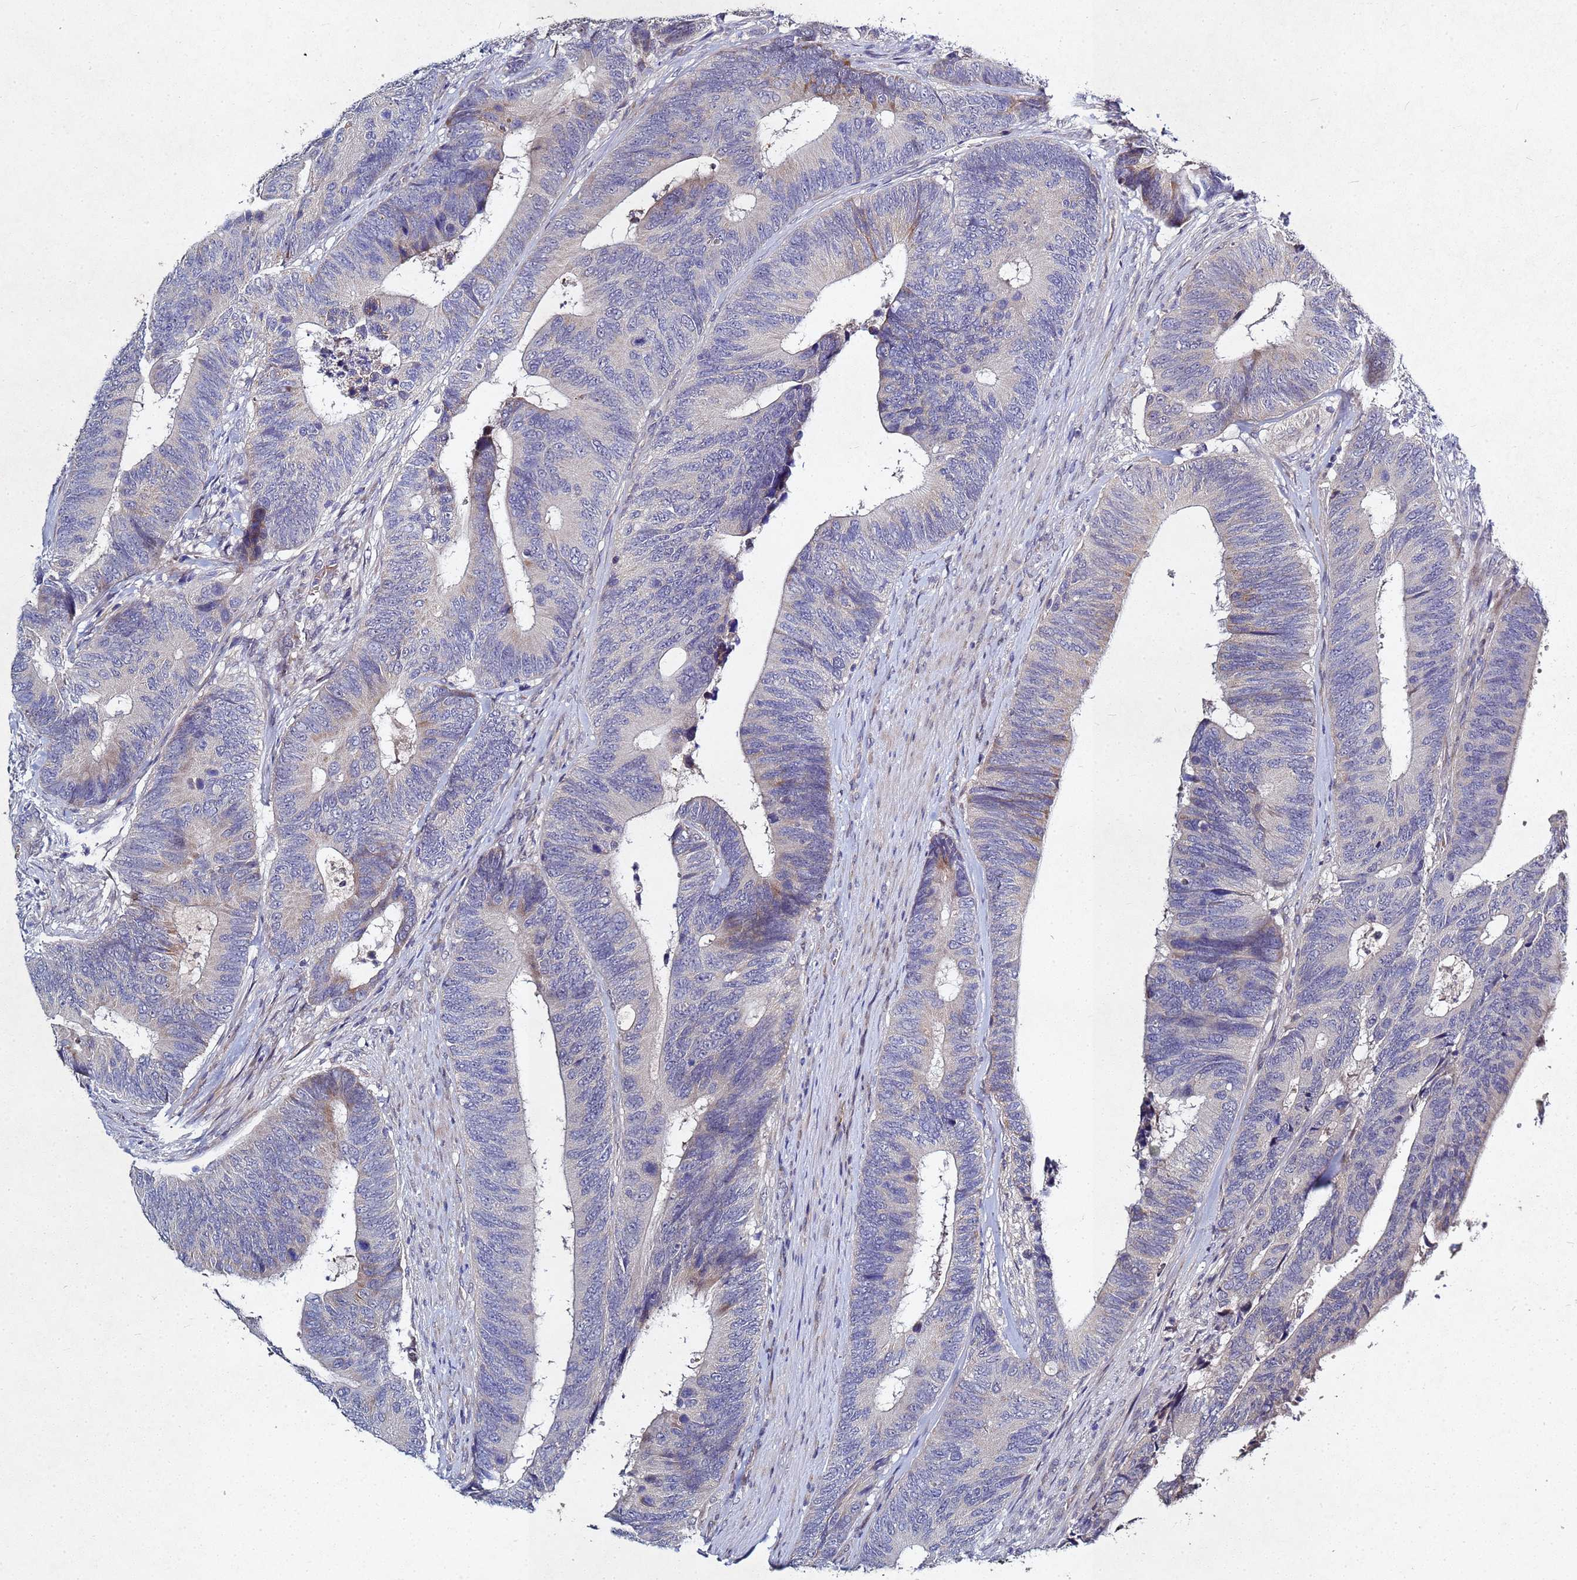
{"staining": {"intensity": "moderate", "quantity": "<25%", "location": "cytoplasmic/membranous"}, "tissue": "colorectal cancer", "cell_type": "Tumor cells", "image_type": "cancer", "snomed": [{"axis": "morphology", "description": "Adenocarcinoma, NOS"}, {"axis": "topography", "description": "Colon"}], "caption": "A brown stain shows moderate cytoplasmic/membranous staining of a protein in human colorectal adenocarcinoma tumor cells.", "gene": "TNPO2", "patient": {"sex": "male", "age": 87}}